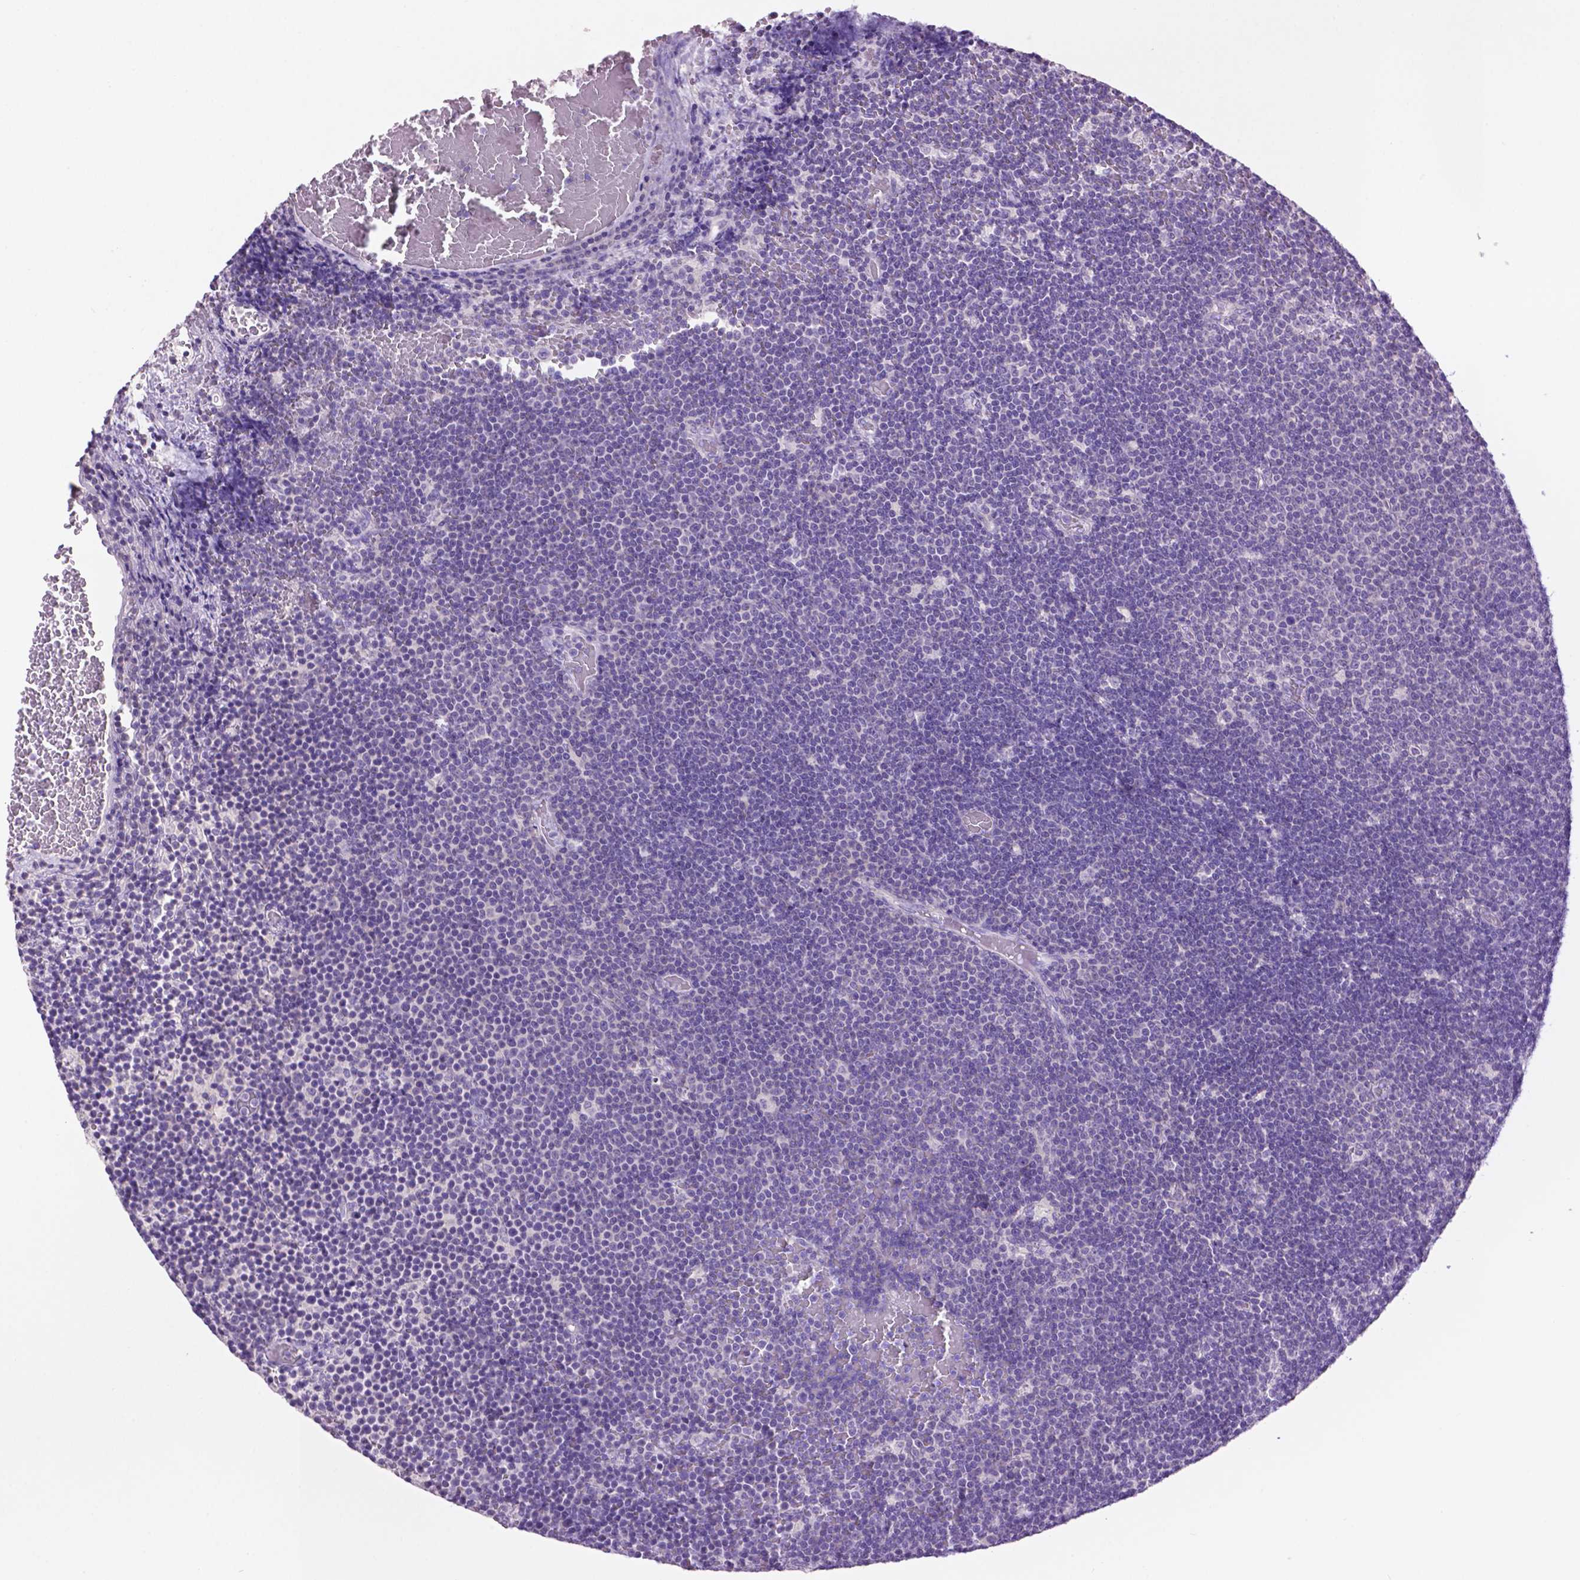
{"staining": {"intensity": "negative", "quantity": "none", "location": "none"}, "tissue": "lymphoma", "cell_type": "Tumor cells", "image_type": "cancer", "snomed": [{"axis": "morphology", "description": "Malignant lymphoma, non-Hodgkin's type, Low grade"}, {"axis": "topography", "description": "Brain"}], "caption": "Photomicrograph shows no protein positivity in tumor cells of malignant lymphoma, non-Hodgkin's type (low-grade) tissue.", "gene": "CRYBA4", "patient": {"sex": "female", "age": 66}}